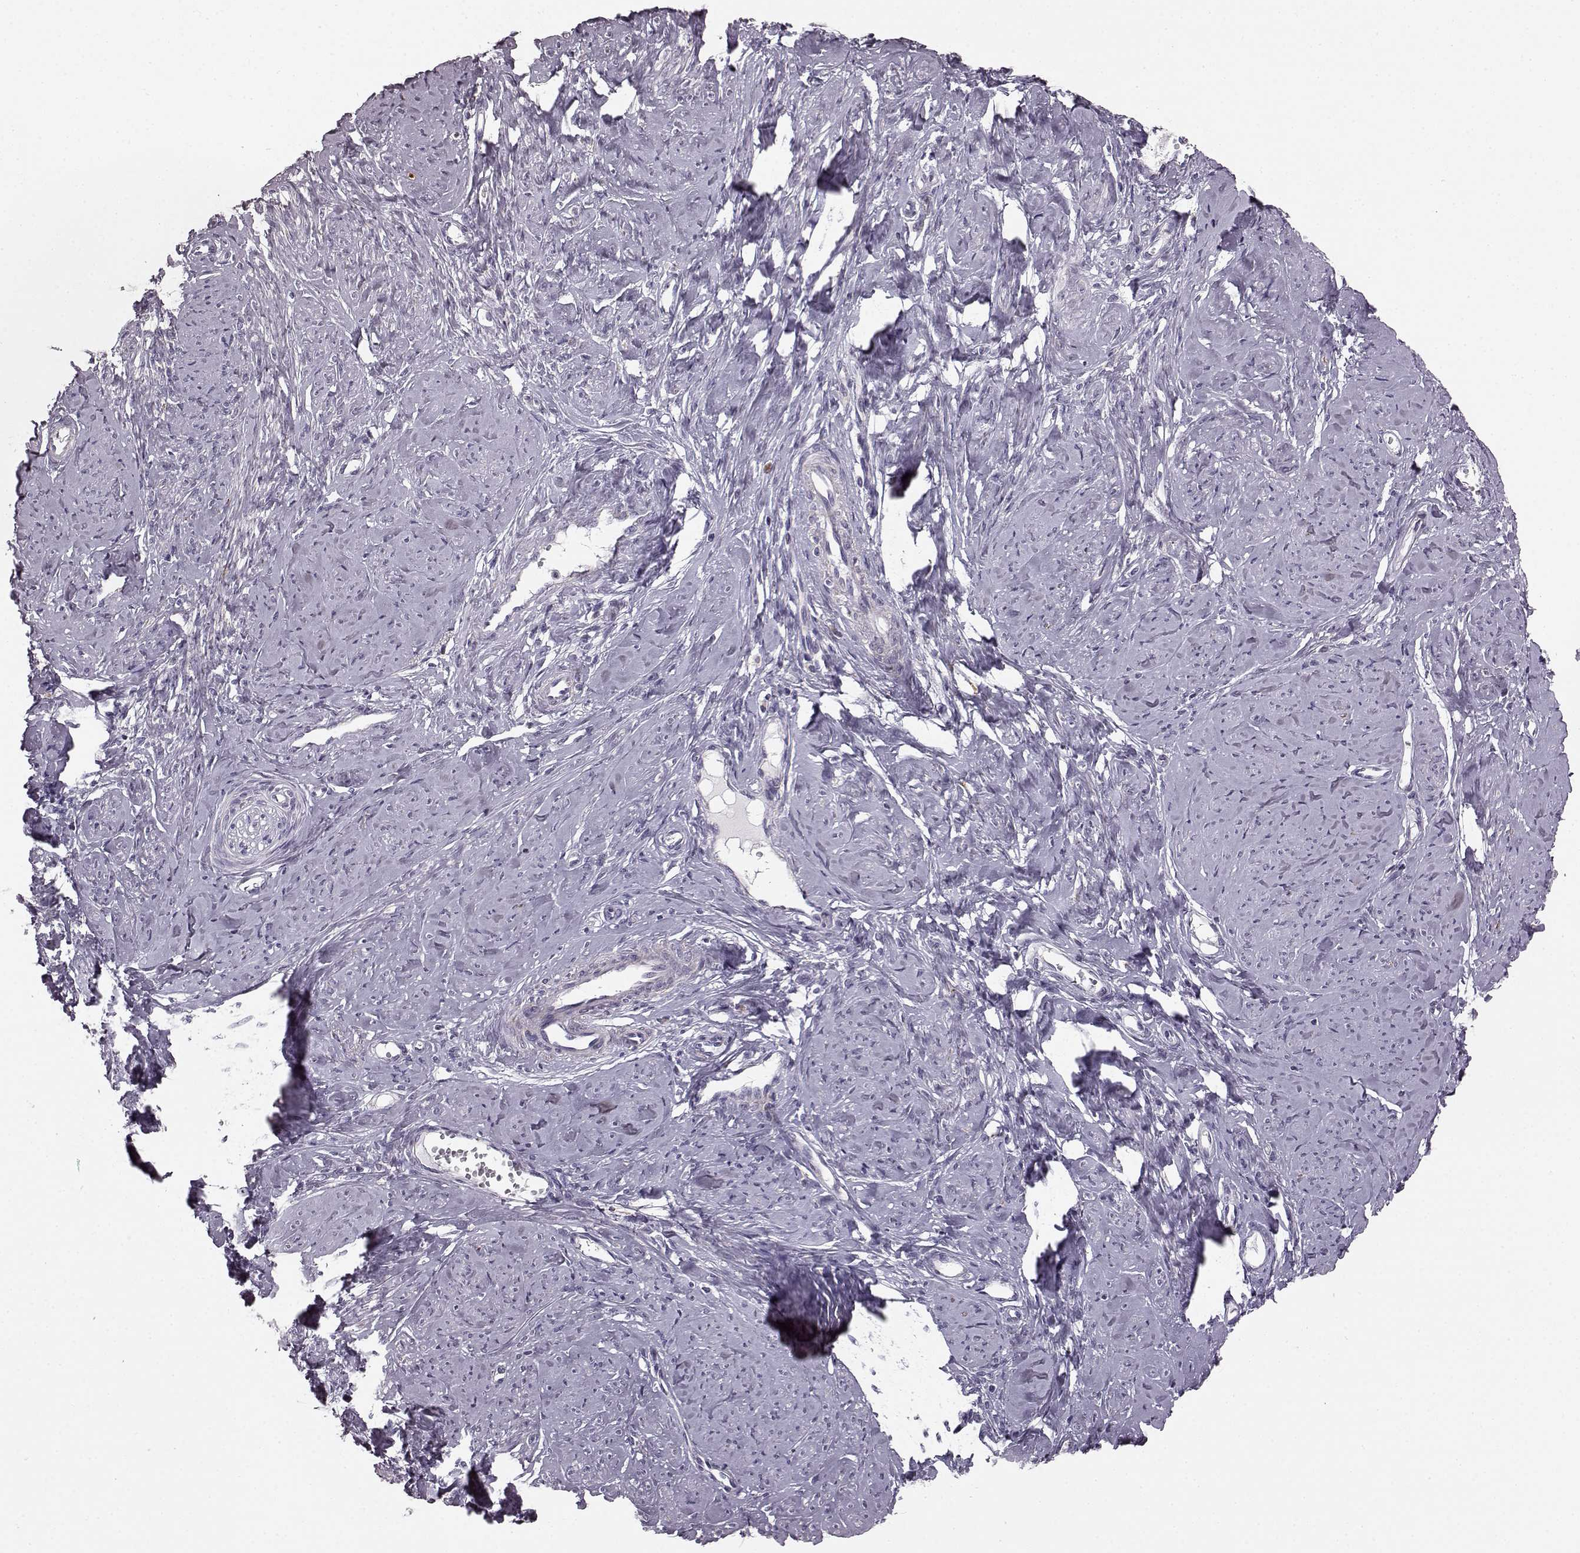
{"staining": {"intensity": "negative", "quantity": "none", "location": "none"}, "tissue": "smooth muscle", "cell_type": "Smooth muscle cells", "image_type": "normal", "snomed": [{"axis": "morphology", "description": "Normal tissue, NOS"}, {"axis": "topography", "description": "Smooth muscle"}], "caption": "Smooth muscle was stained to show a protein in brown. There is no significant expression in smooth muscle cells. (DAB (3,3'-diaminobenzidine) immunohistochemistry (IHC) visualized using brightfield microscopy, high magnification).", "gene": "FAM8A1", "patient": {"sex": "female", "age": 48}}